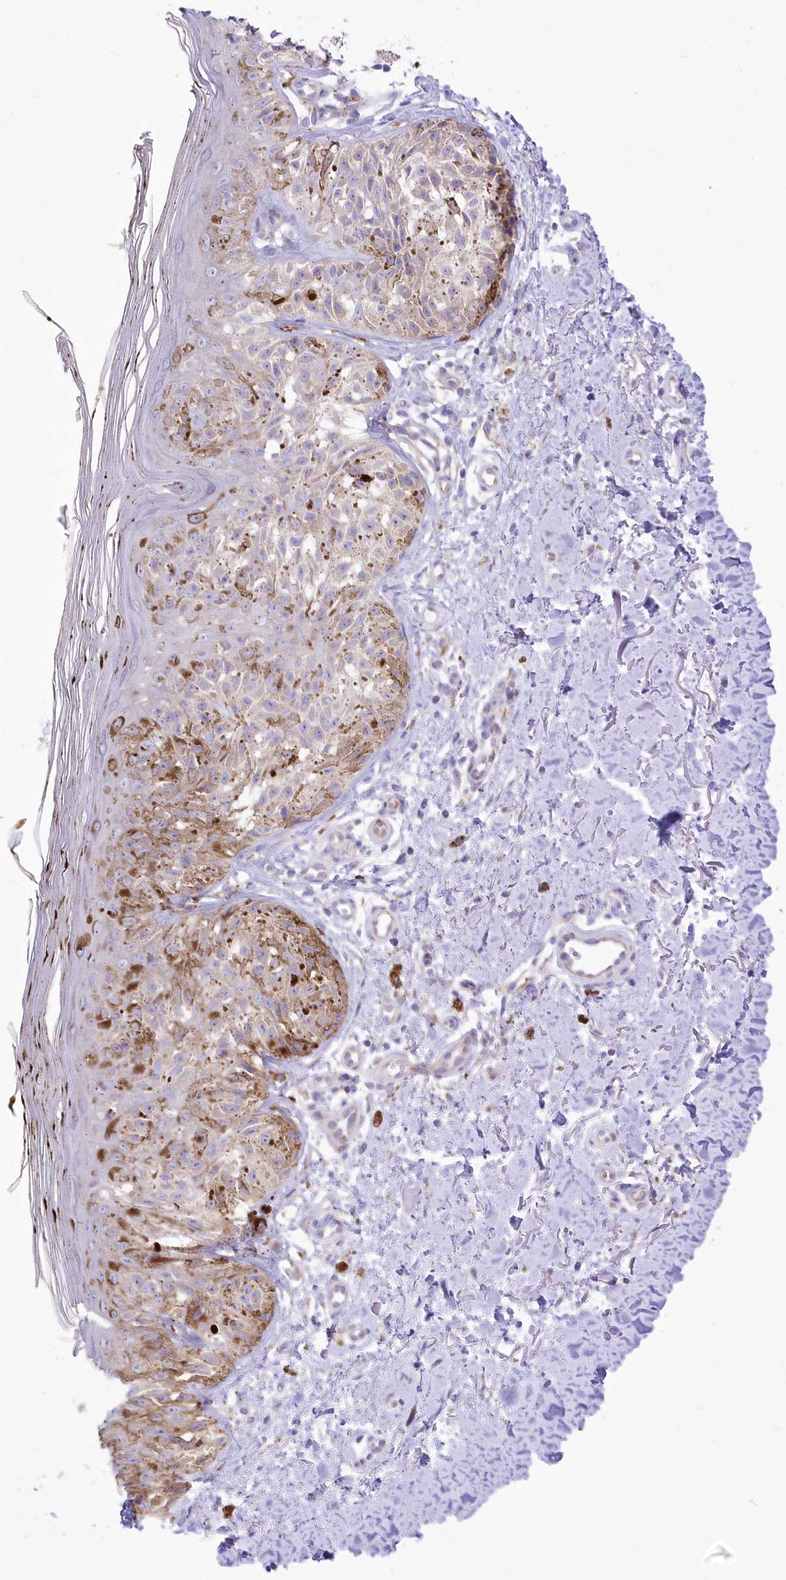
{"staining": {"intensity": "weak", "quantity": "25%-75%", "location": "cytoplasmic/membranous"}, "tissue": "melanoma", "cell_type": "Tumor cells", "image_type": "cancer", "snomed": [{"axis": "morphology", "description": "Malignant melanoma, NOS"}, {"axis": "topography", "description": "Skin"}], "caption": "Tumor cells reveal weak cytoplasmic/membranous expression in approximately 25%-75% of cells in melanoma.", "gene": "YTHDC2", "patient": {"sex": "female", "age": 50}}